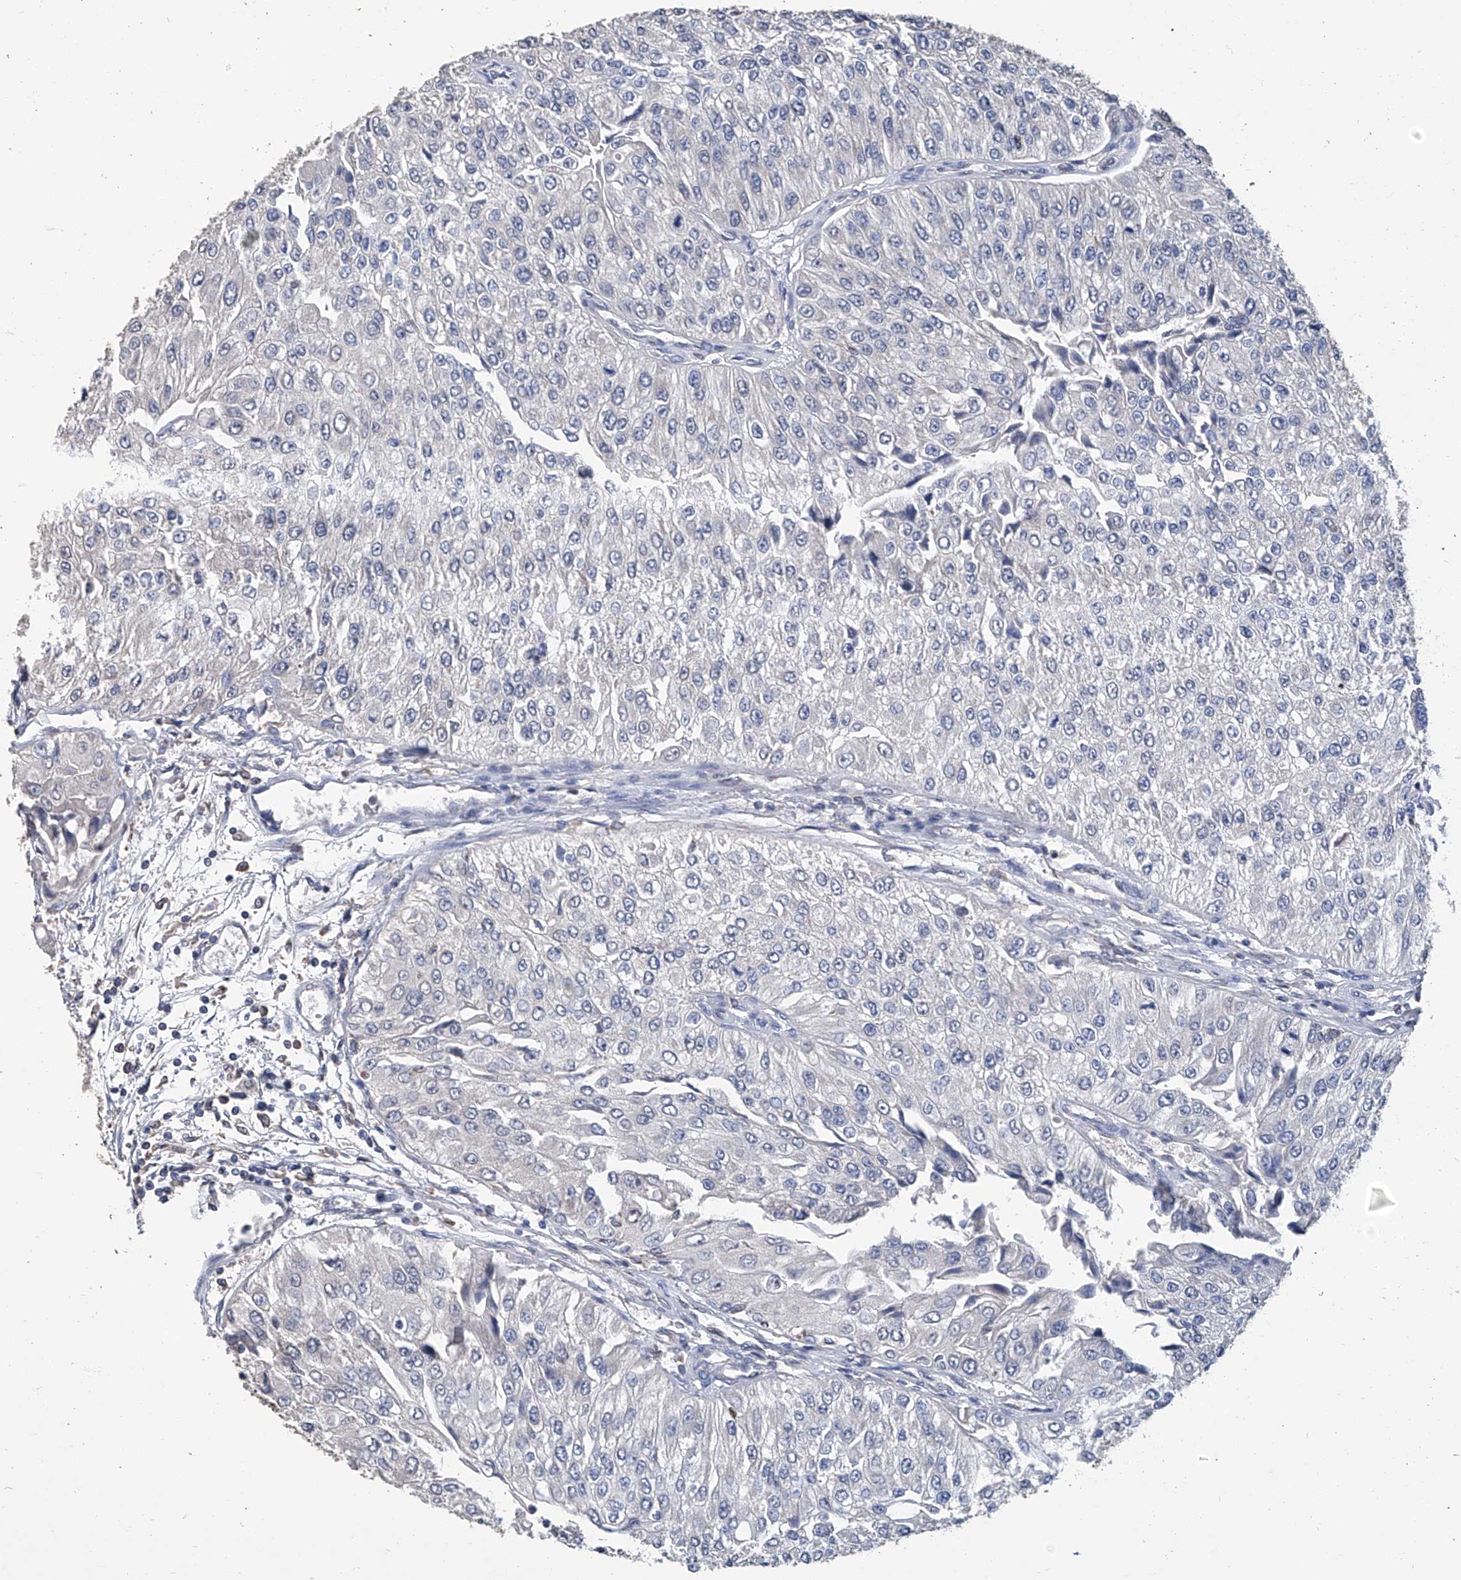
{"staining": {"intensity": "negative", "quantity": "none", "location": "none"}, "tissue": "urothelial cancer", "cell_type": "Tumor cells", "image_type": "cancer", "snomed": [{"axis": "morphology", "description": "Urothelial carcinoma, High grade"}, {"axis": "topography", "description": "Kidney"}, {"axis": "topography", "description": "Urinary bladder"}], "caption": "A high-resolution micrograph shows IHC staining of urothelial cancer, which exhibits no significant positivity in tumor cells.", "gene": "GPT", "patient": {"sex": "male", "age": 77}}